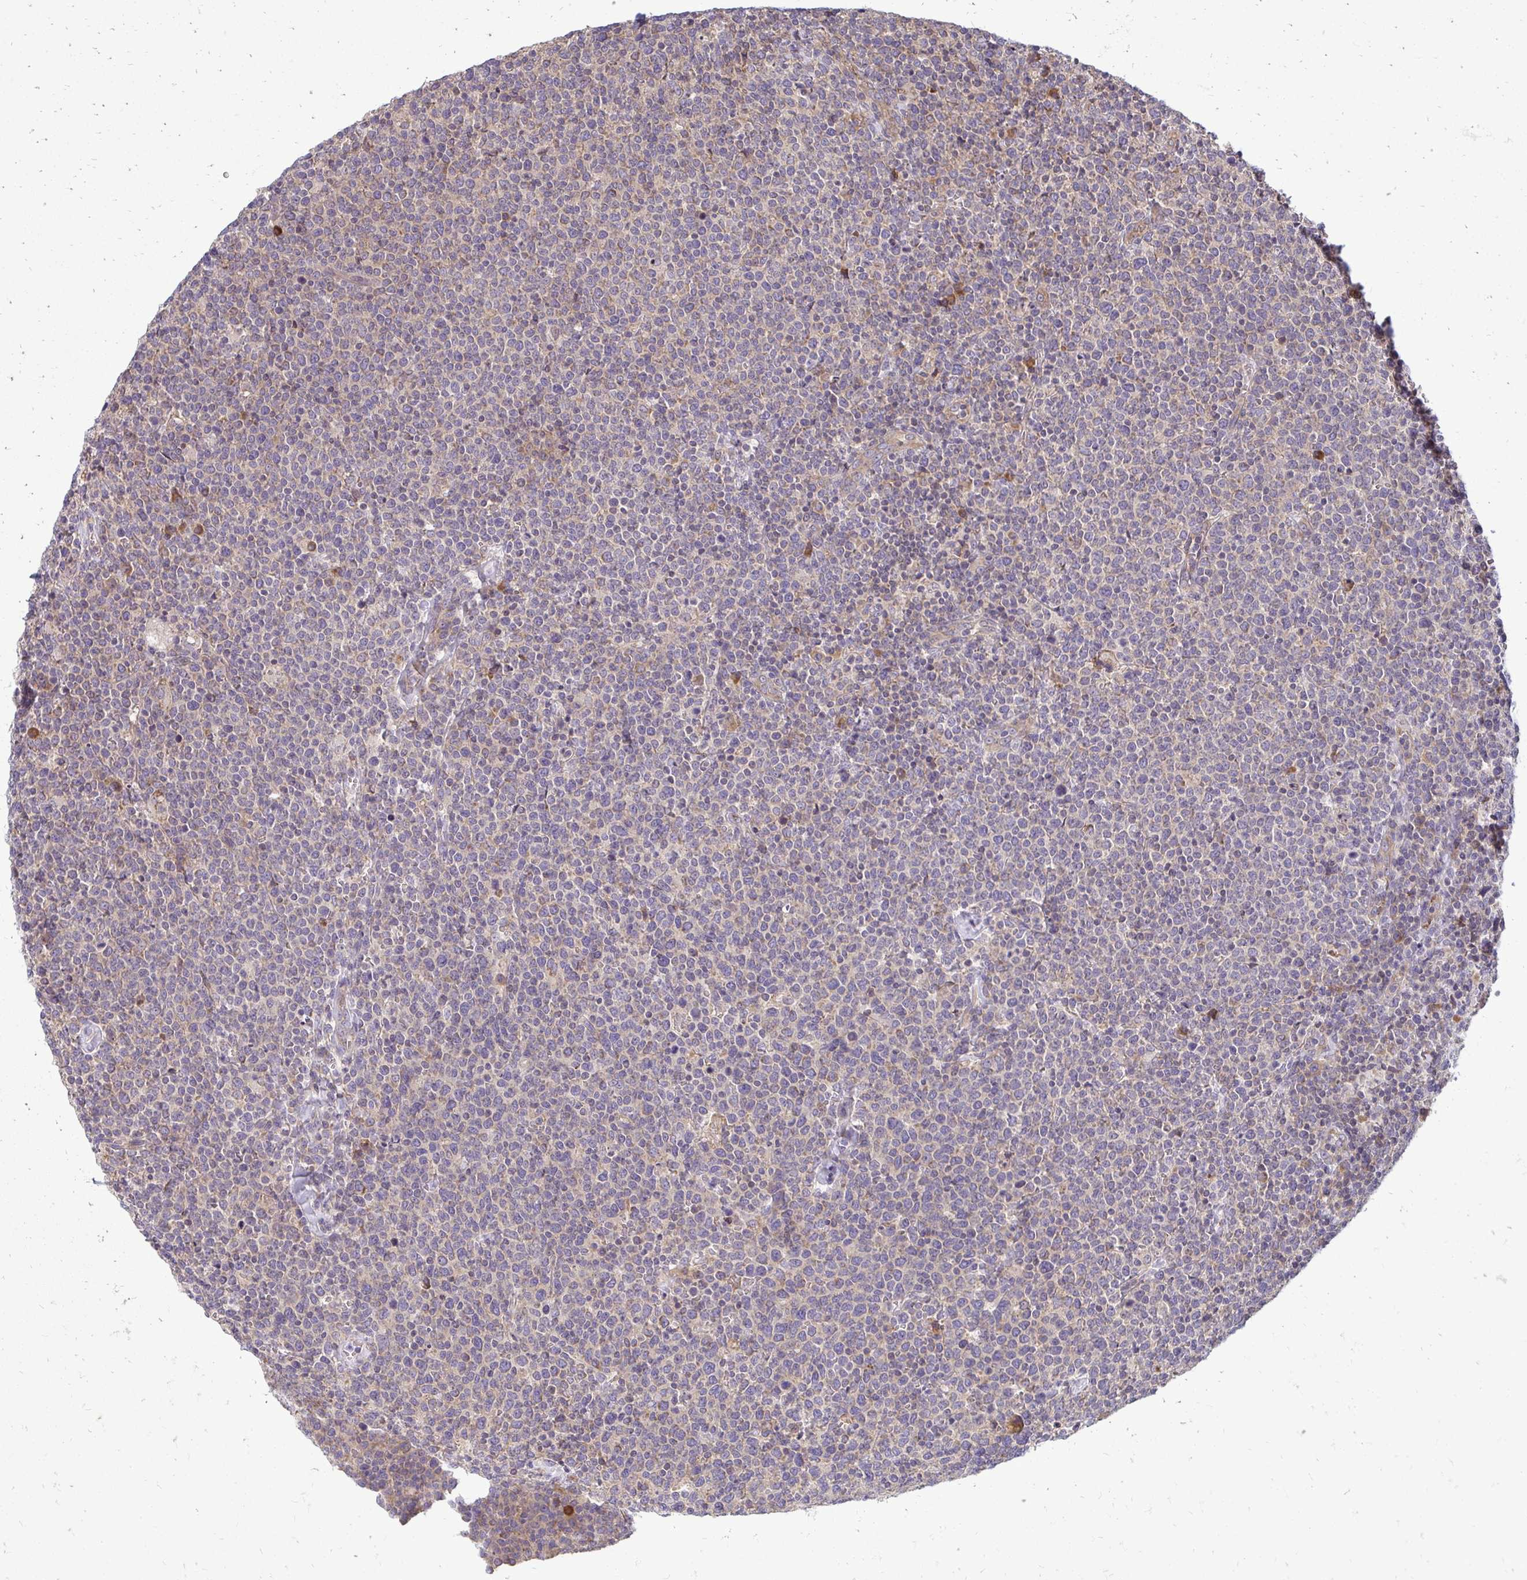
{"staining": {"intensity": "negative", "quantity": "none", "location": "none"}, "tissue": "lymphoma", "cell_type": "Tumor cells", "image_type": "cancer", "snomed": [{"axis": "morphology", "description": "Malignant lymphoma, non-Hodgkin's type, High grade"}, {"axis": "topography", "description": "Lymph node"}], "caption": "Tumor cells show no significant staining in lymphoma.", "gene": "RPLP2", "patient": {"sex": "male", "age": 61}}